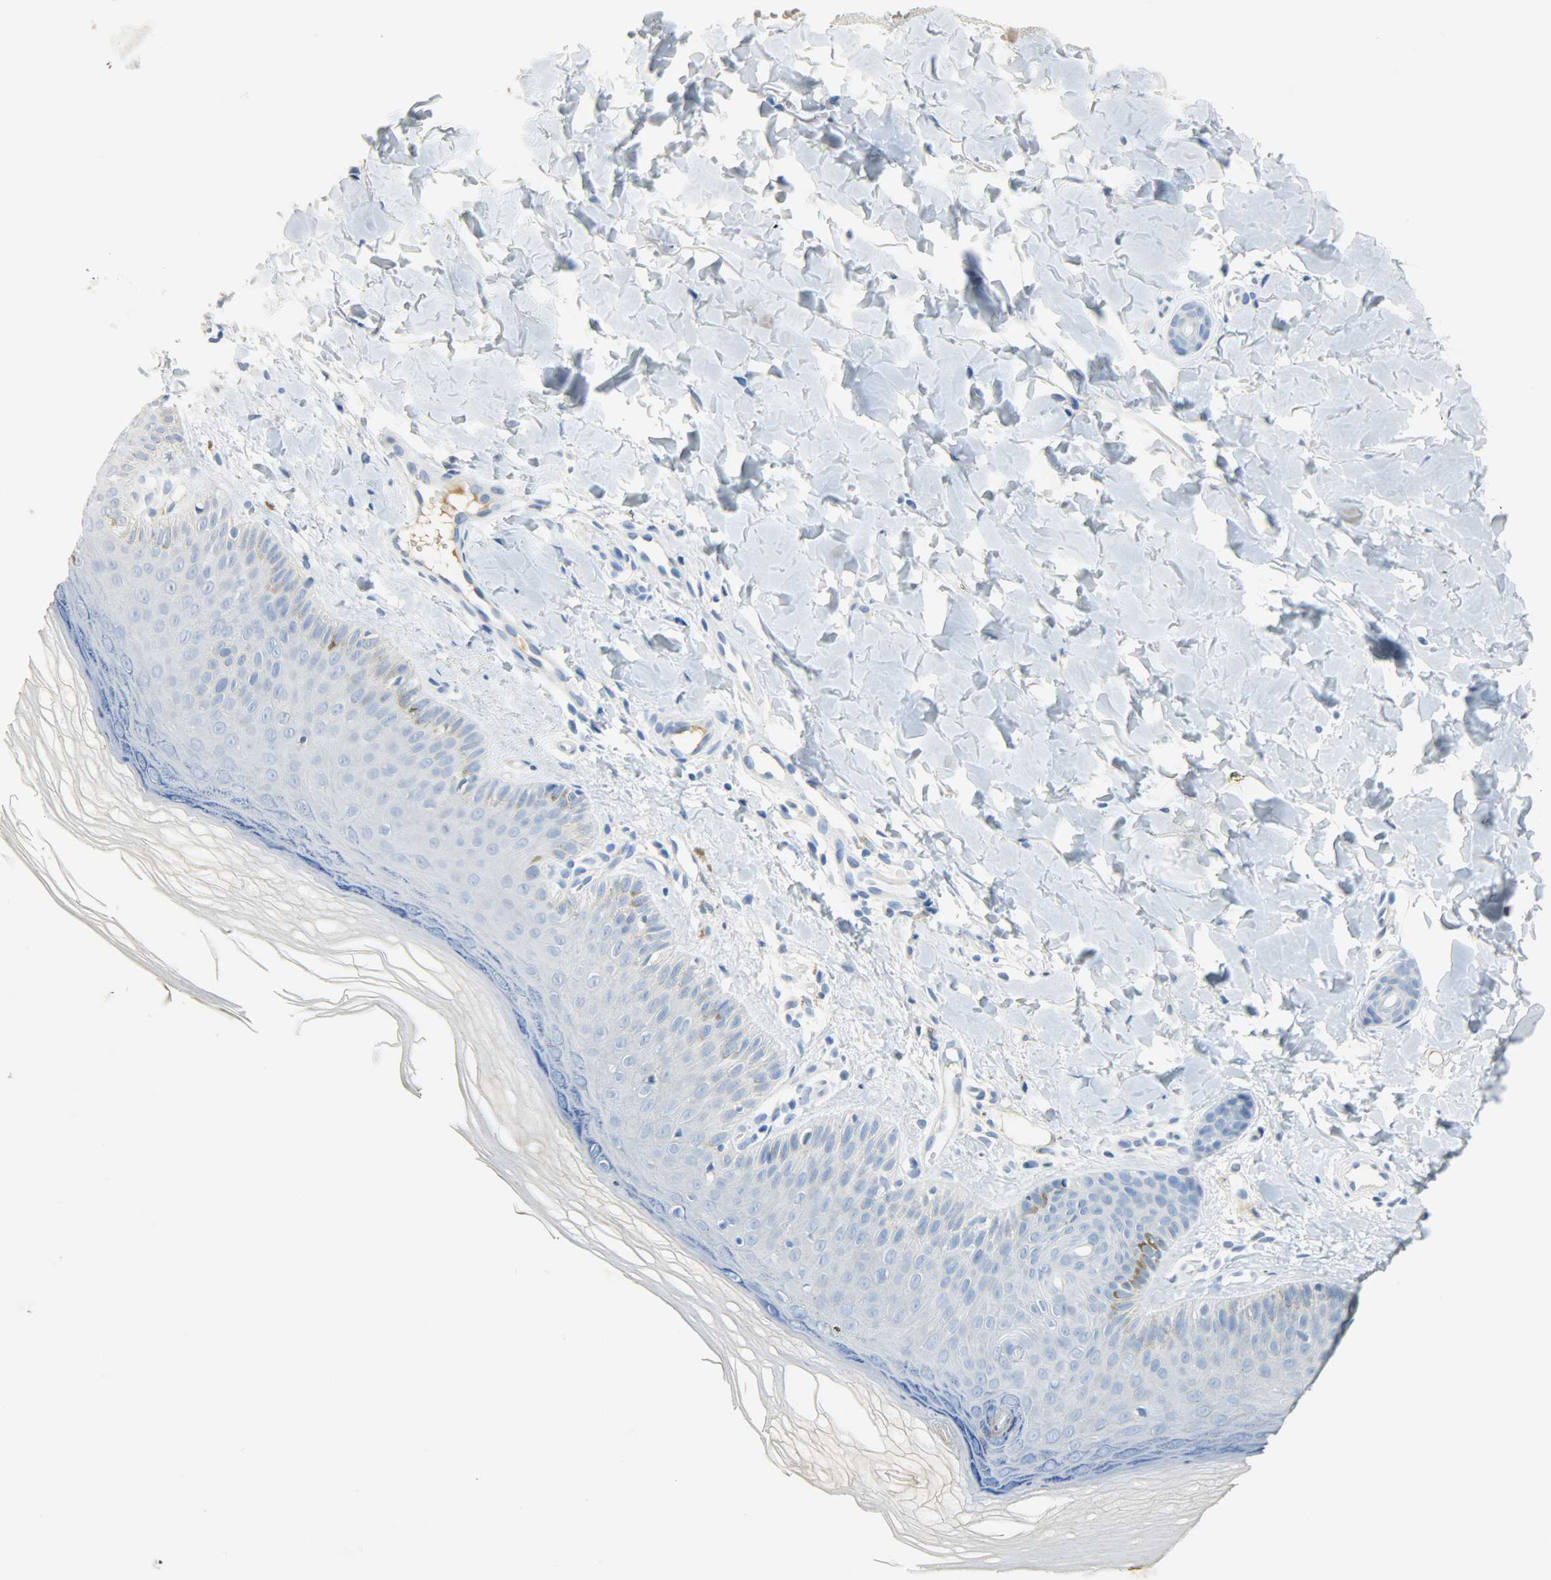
{"staining": {"intensity": "negative", "quantity": "none", "location": "none"}, "tissue": "skin", "cell_type": "Fibroblasts", "image_type": "normal", "snomed": [{"axis": "morphology", "description": "Normal tissue, NOS"}, {"axis": "topography", "description": "Skin"}], "caption": "This is a image of IHC staining of benign skin, which shows no expression in fibroblasts.", "gene": "CRP", "patient": {"sex": "male", "age": 26}}